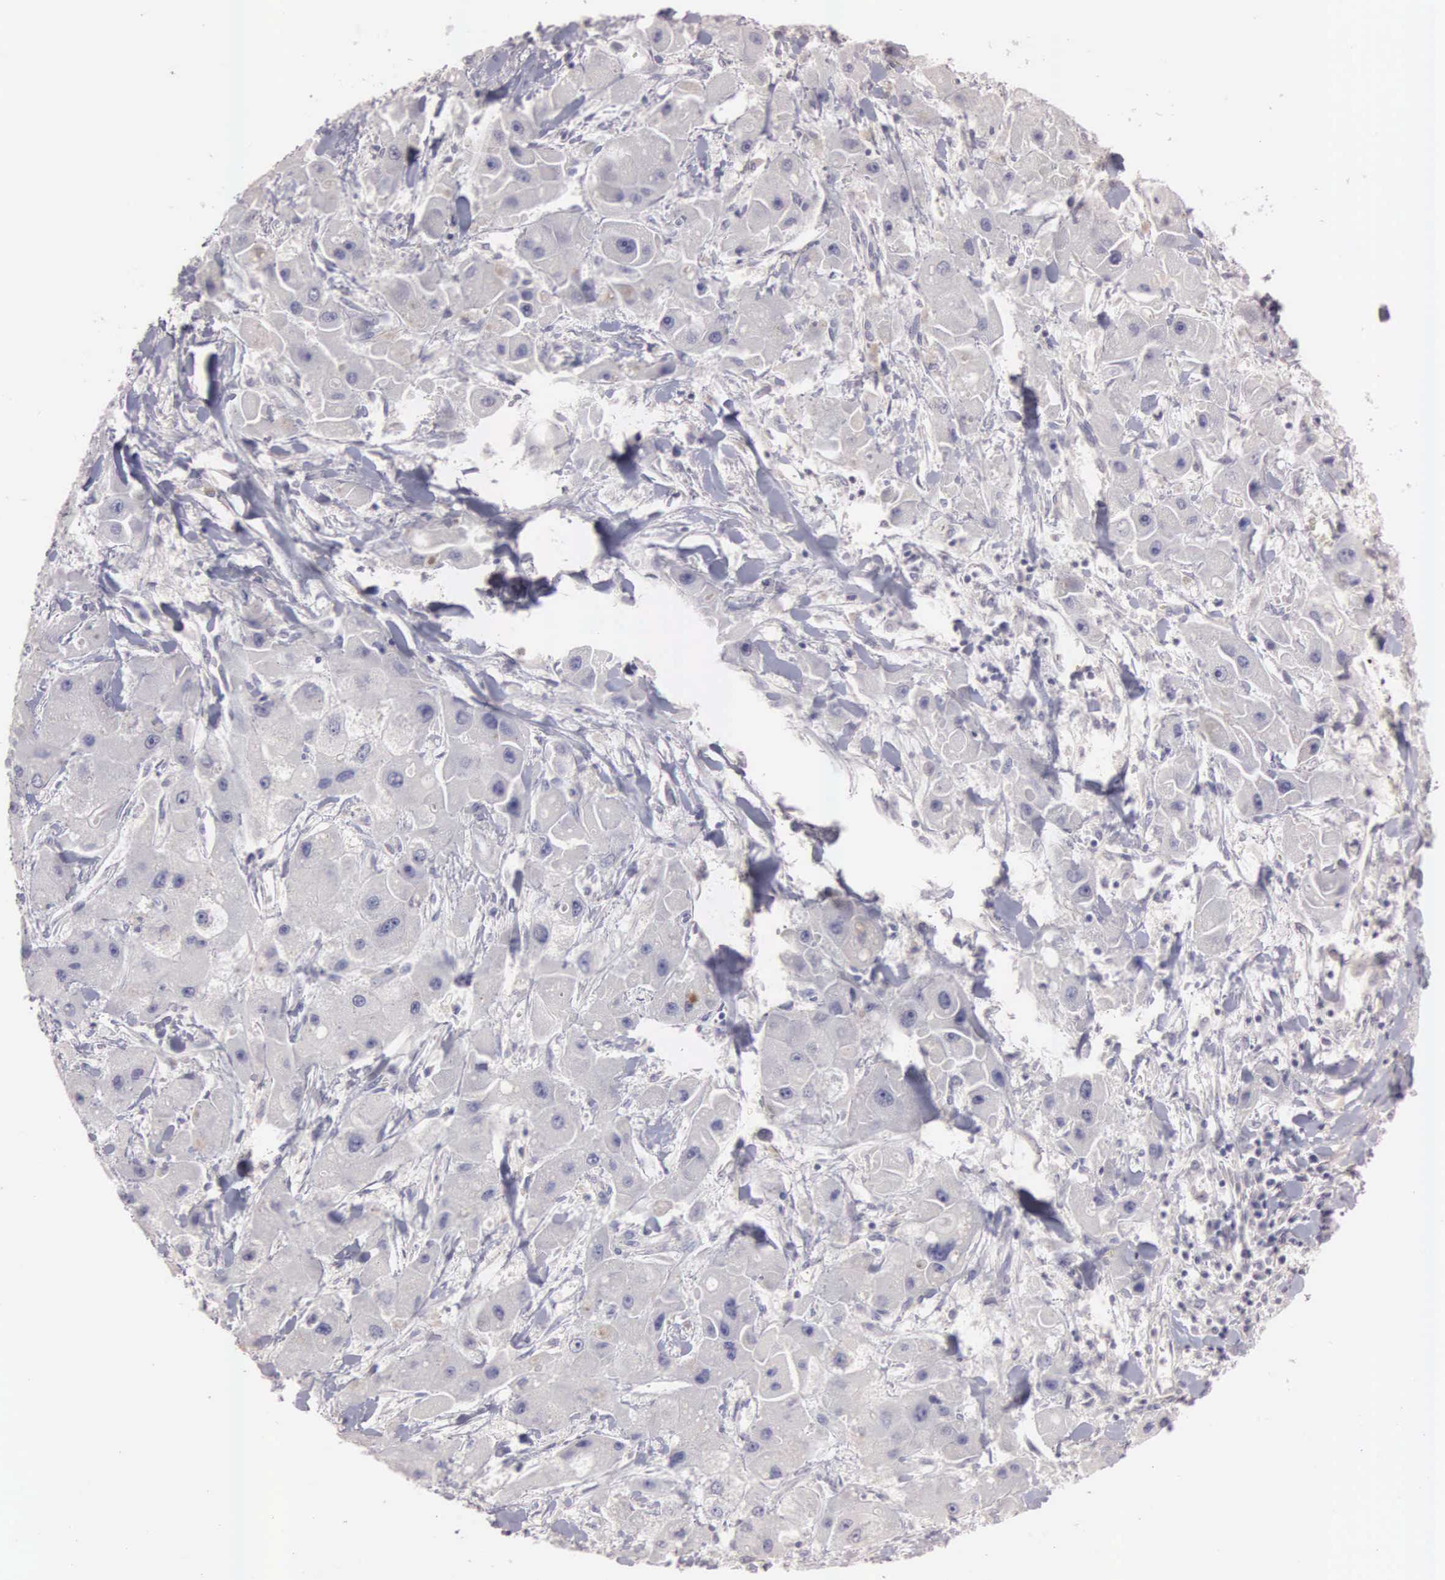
{"staining": {"intensity": "negative", "quantity": "none", "location": "none"}, "tissue": "liver cancer", "cell_type": "Tumor cells", "image_type": "cancer", "snomed": [{"axis": "morphology", "description": "Carcinoma, Hepatocellular, NOS"}, {"axis": "topography", "description": "Liver"}], "caption": "High power microscopy image of an IHC photomicrograph of liver cancer (hepatocellular carcinoma), revealing no significant staining in tumor cells.", "gene": "CEP170B", "patient": {"sex": "male", "age": 24}}